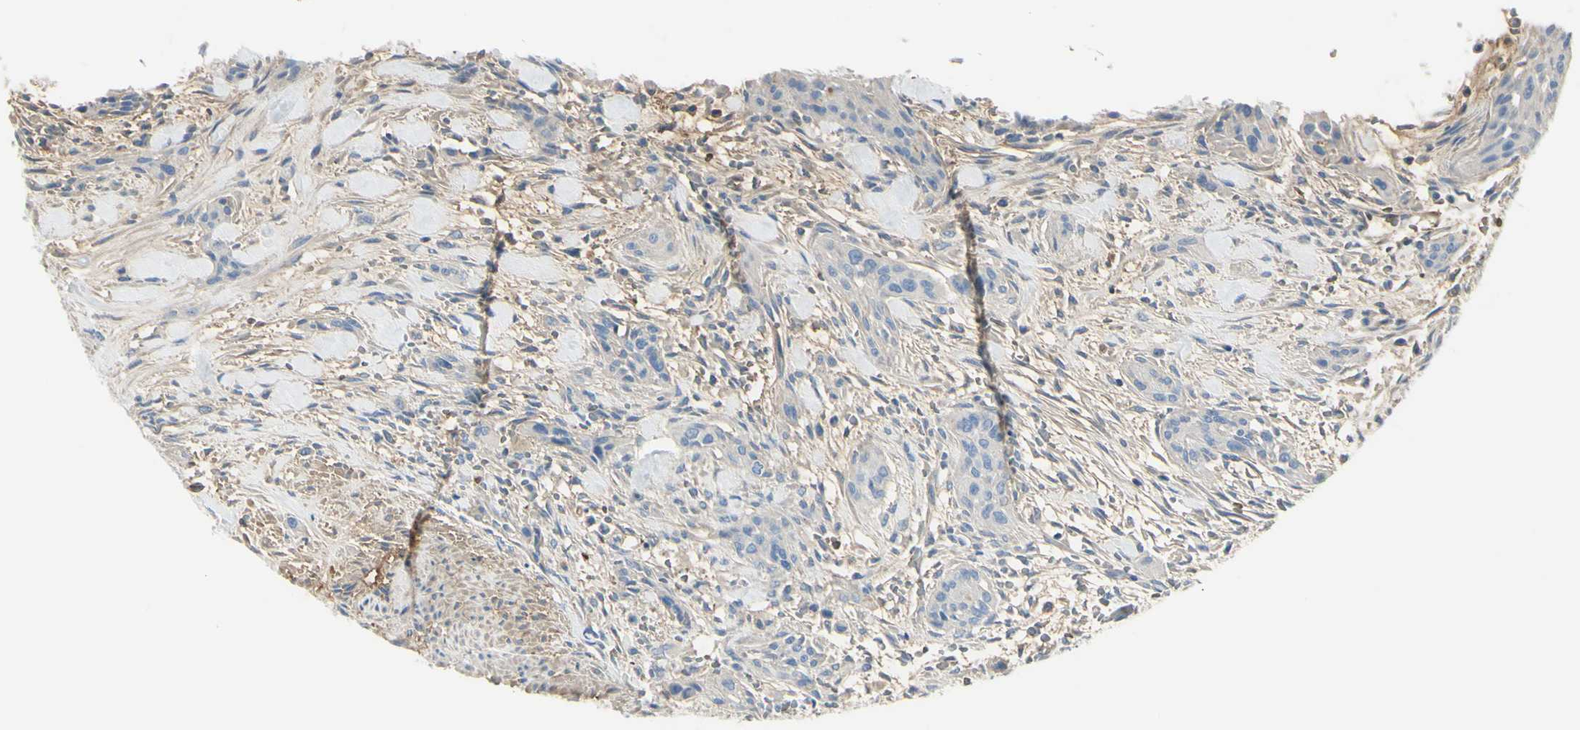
{"staining": {"intensity": "negative", "quantity": "none", "location": "none"}, "tissue": "urothelial cancer", "cell_type": "Tumor cells", "image_type": "cancer", "snomed": [{"axis": "morphology", "description": "Urothelial carcinoma, High grade"}, {"axis": "topography", "description": "Urinary bladder"}], "caption": "Immunohistochemistry (IHC) image of human urothelial cancer stained for a protein (brown), which exhibits no expression in tumor cells.", "gene": "NCBP2L", "patient": {"sex": "male", "age": 35}}